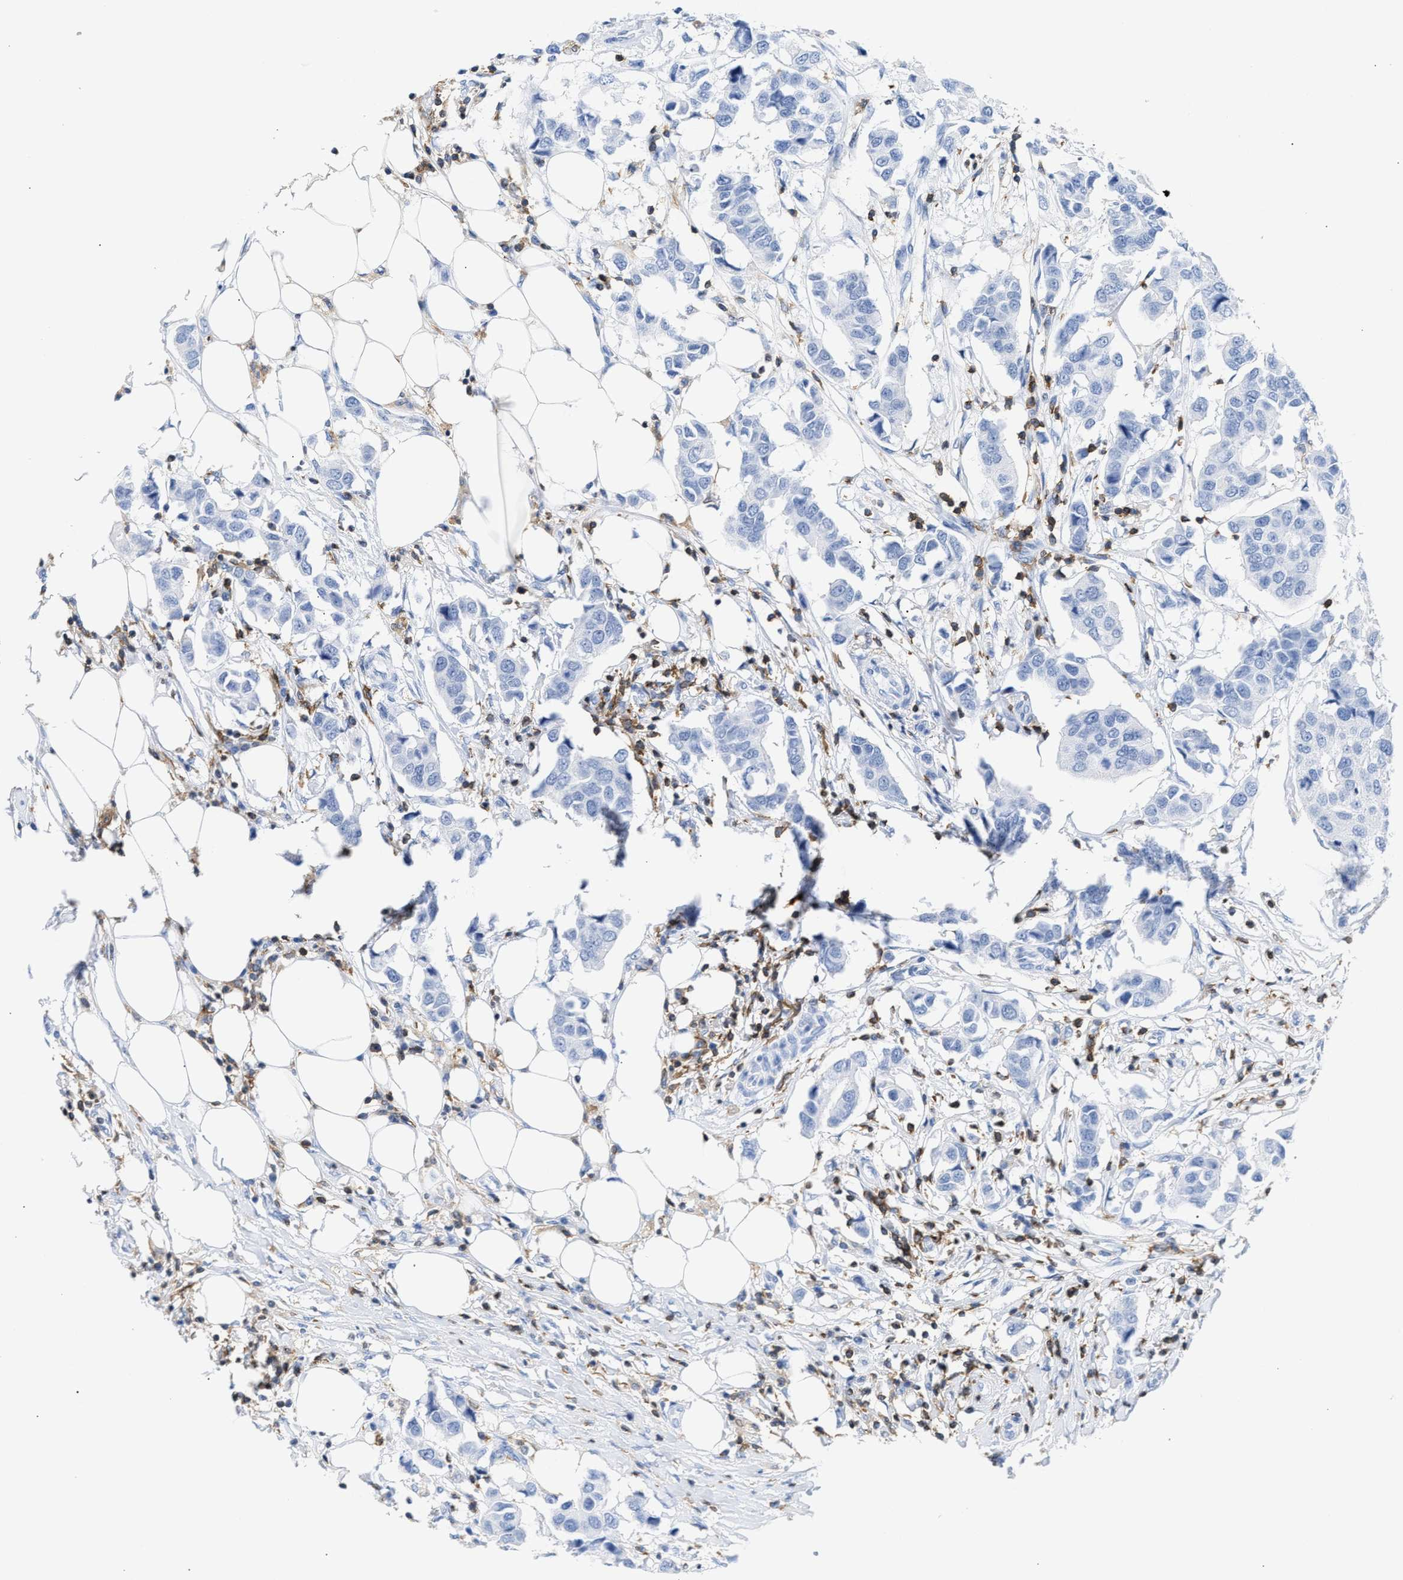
{"staining": {"intensity": "negative", "quantity": "none", "location": "none"}, "tissue": "breast cancer", "cell_type": "Tumor cells", "image_type": "cancer", "snomed": [{"axis": "morphology", "description": "Duct carcinoma"}, {"axis": "topography", "description": "Breast"}], "caption": "Immunohistochemistry of breast cancer exhibits no staining in tumor cells.", "gene": "LCP1", "patient": {"sex": "female", "age": 80}}